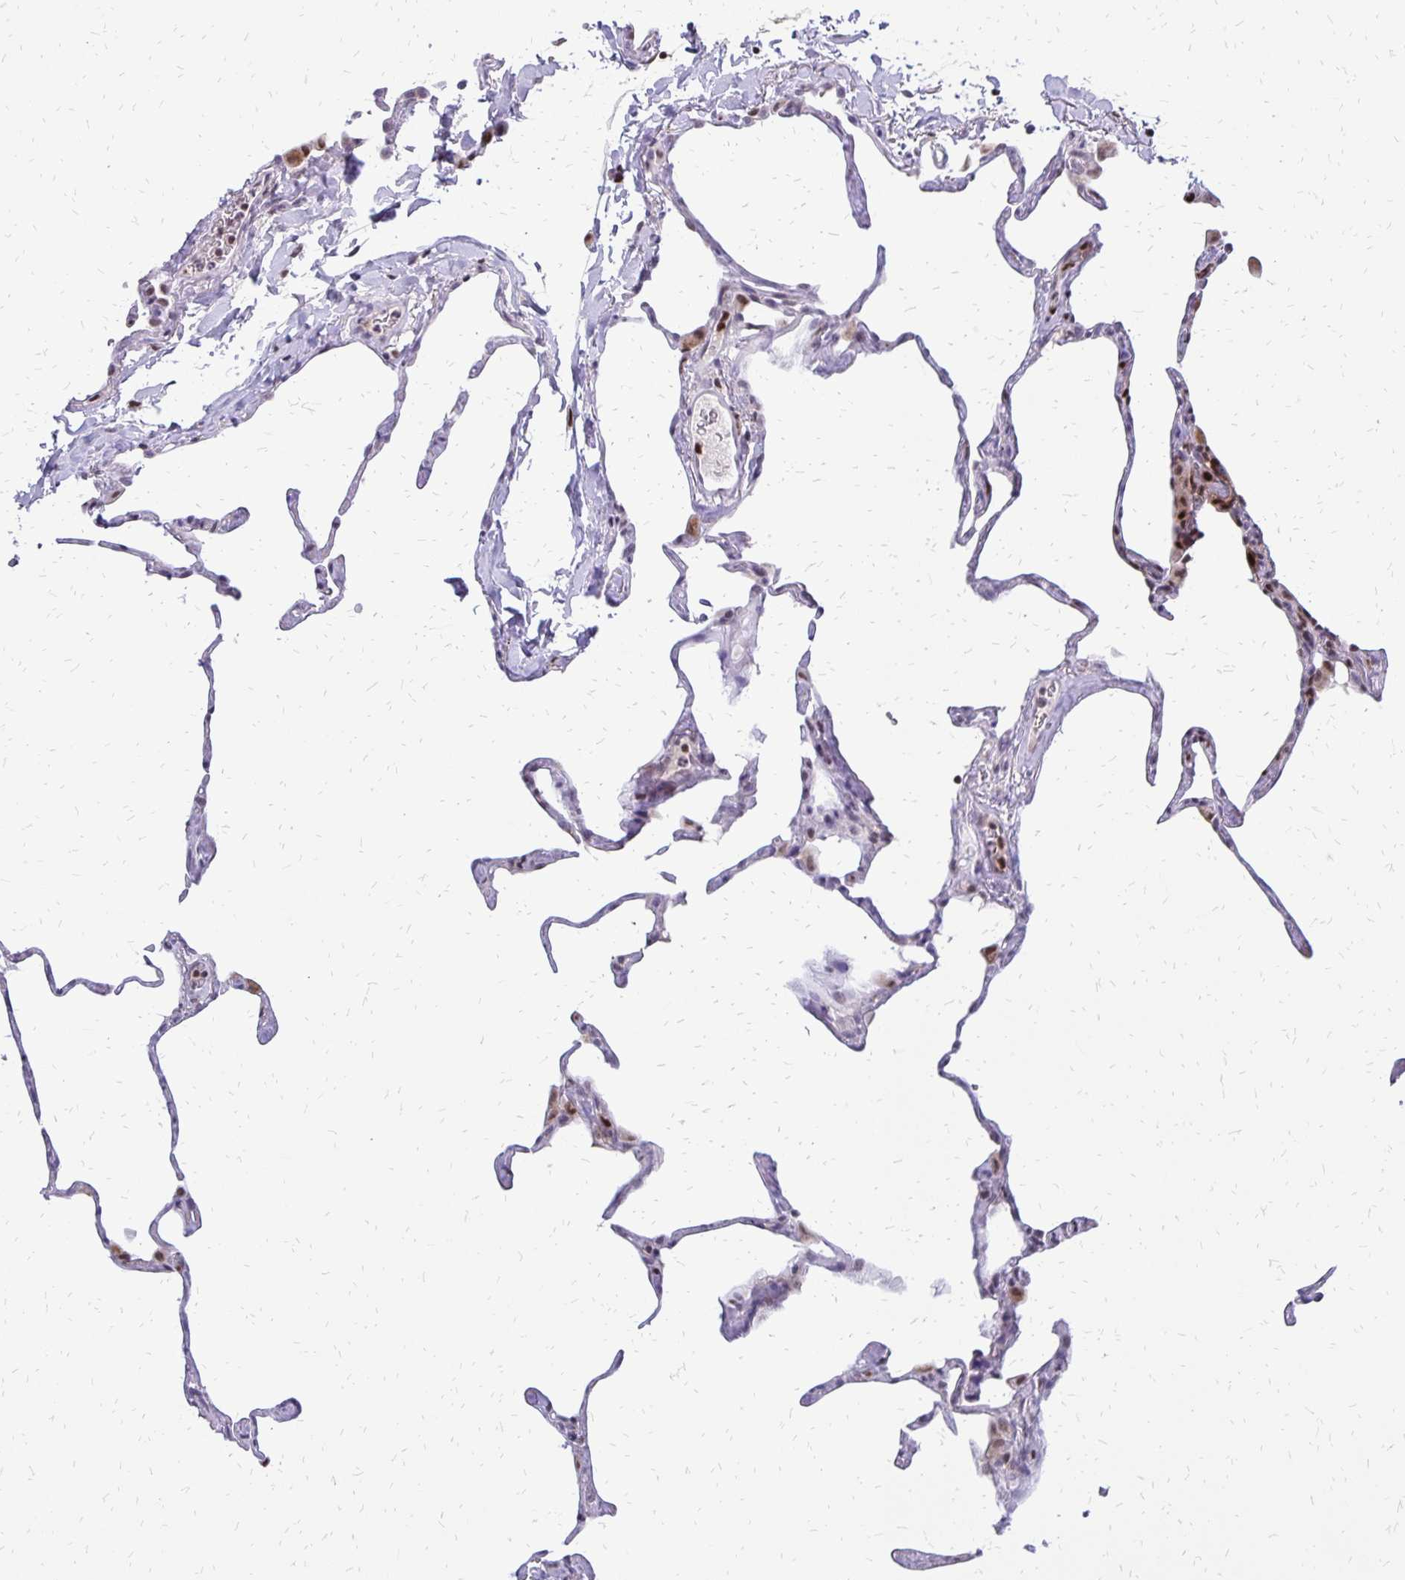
{"staining": {"intensity": "moderate", "quantity": "<25%", "location": "nuclear"}, "tissue": "lung", "cell_type": "Alveolar cells", "image_type": "normal", "snomed": [{"axis": "morphology", "description": "Normal tissue, NOS"}, {"axis": "topography", "description": "Lung"}], "caption": "This image shows IHC staining of normal lung, with low moderate nuclear staining in approximately <25% of alveolar cells.", "gene": "DCK", "patient": {"sex": "male", "age": 65}}